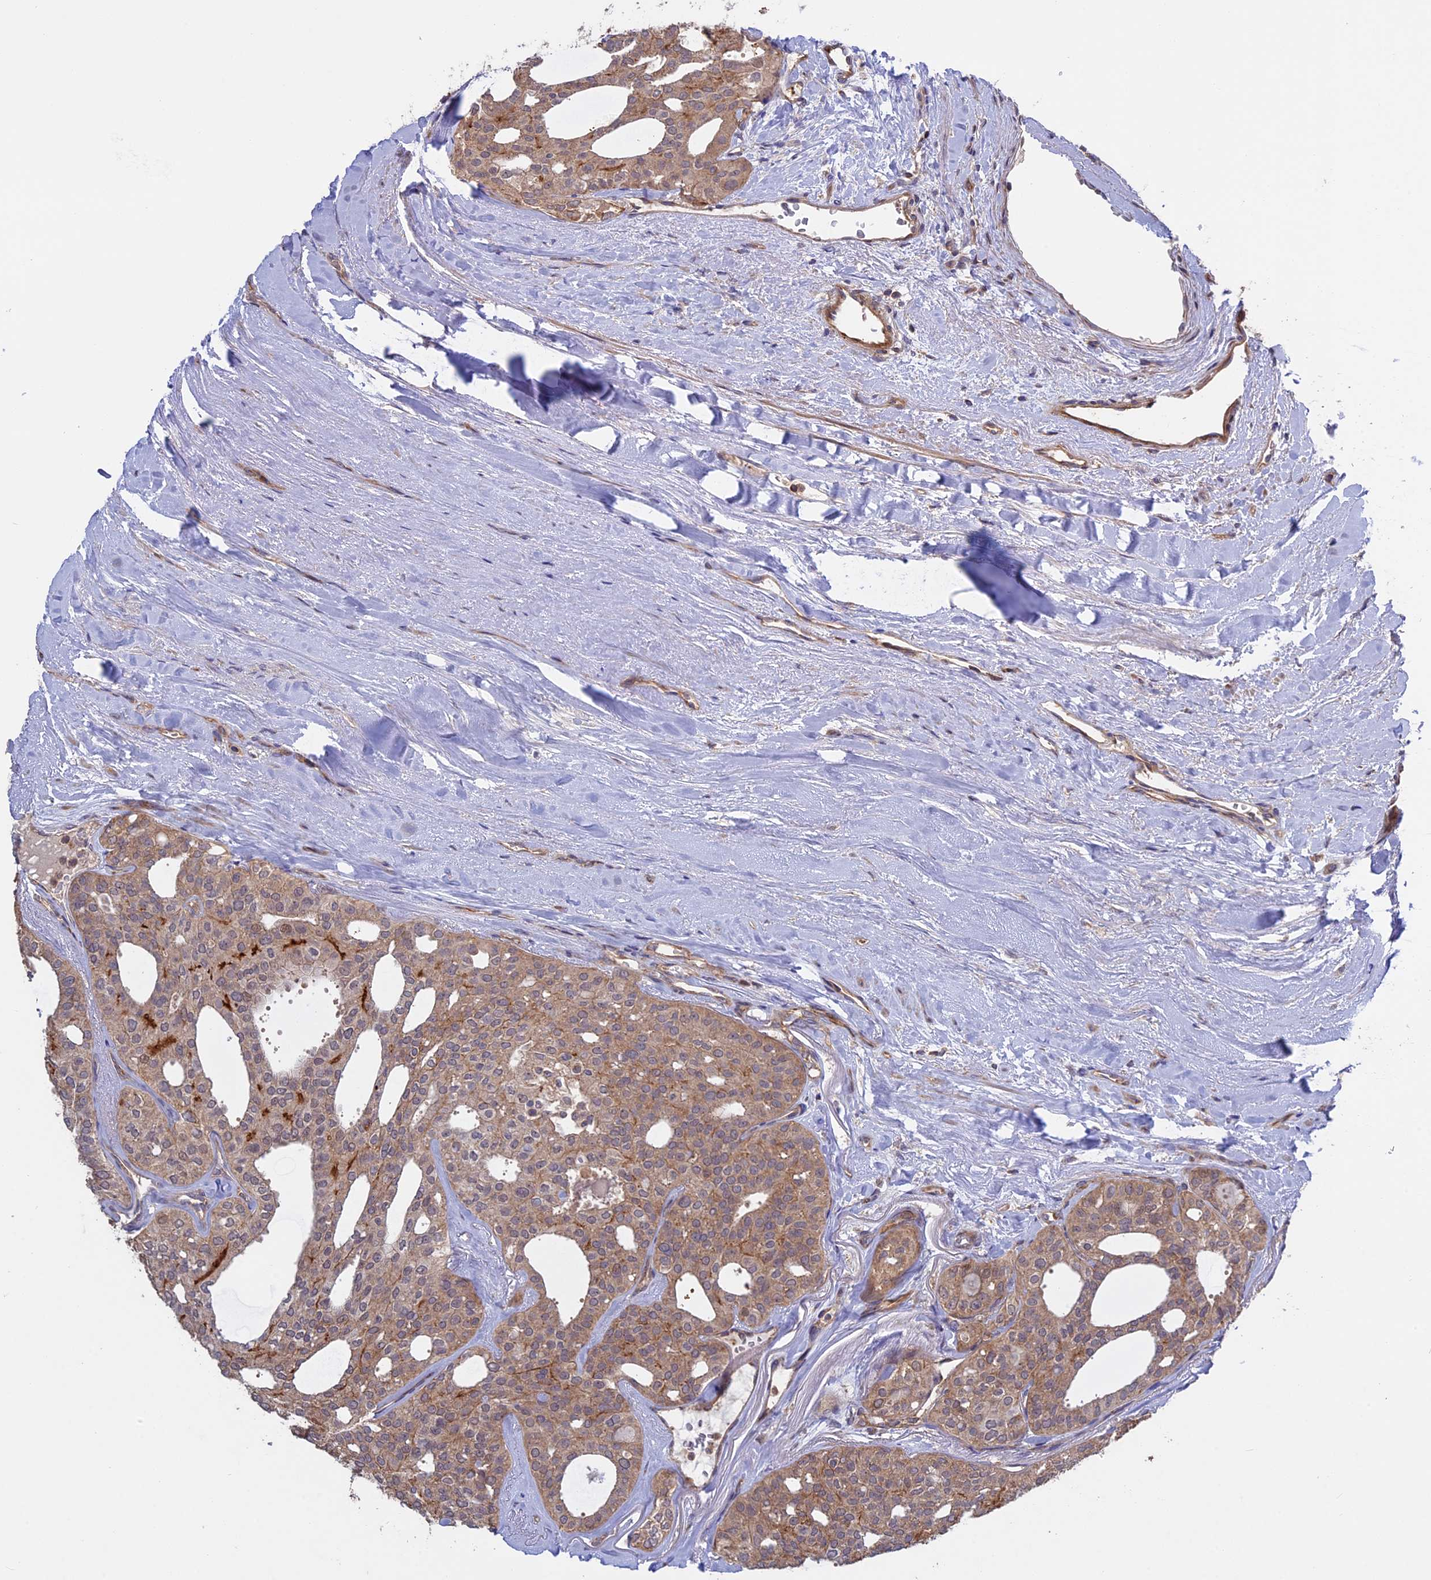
{"staining": {"intensity": "moderate", "quantity": ">75%", "location": "cytoplasmic/membranous"}, "tissue": "thyroid cancer", "cell_type": "Tumor cells", "image_type": "cancer", "snomed": [{"axis": "morphology", "description": "Follicular adenoma carcinoma, NOS"}, {"axis": "topography", "description": "Thyroid gland"}], "caption": "Protein expression analysis of follicular adenoma carcinoma (thyroid) displays moderate cytoplasmic/membranous positivity in approximately >75% of tumor cells.", "gene": "FERMT1", "patient": {"sex": "male", "age": 75}}